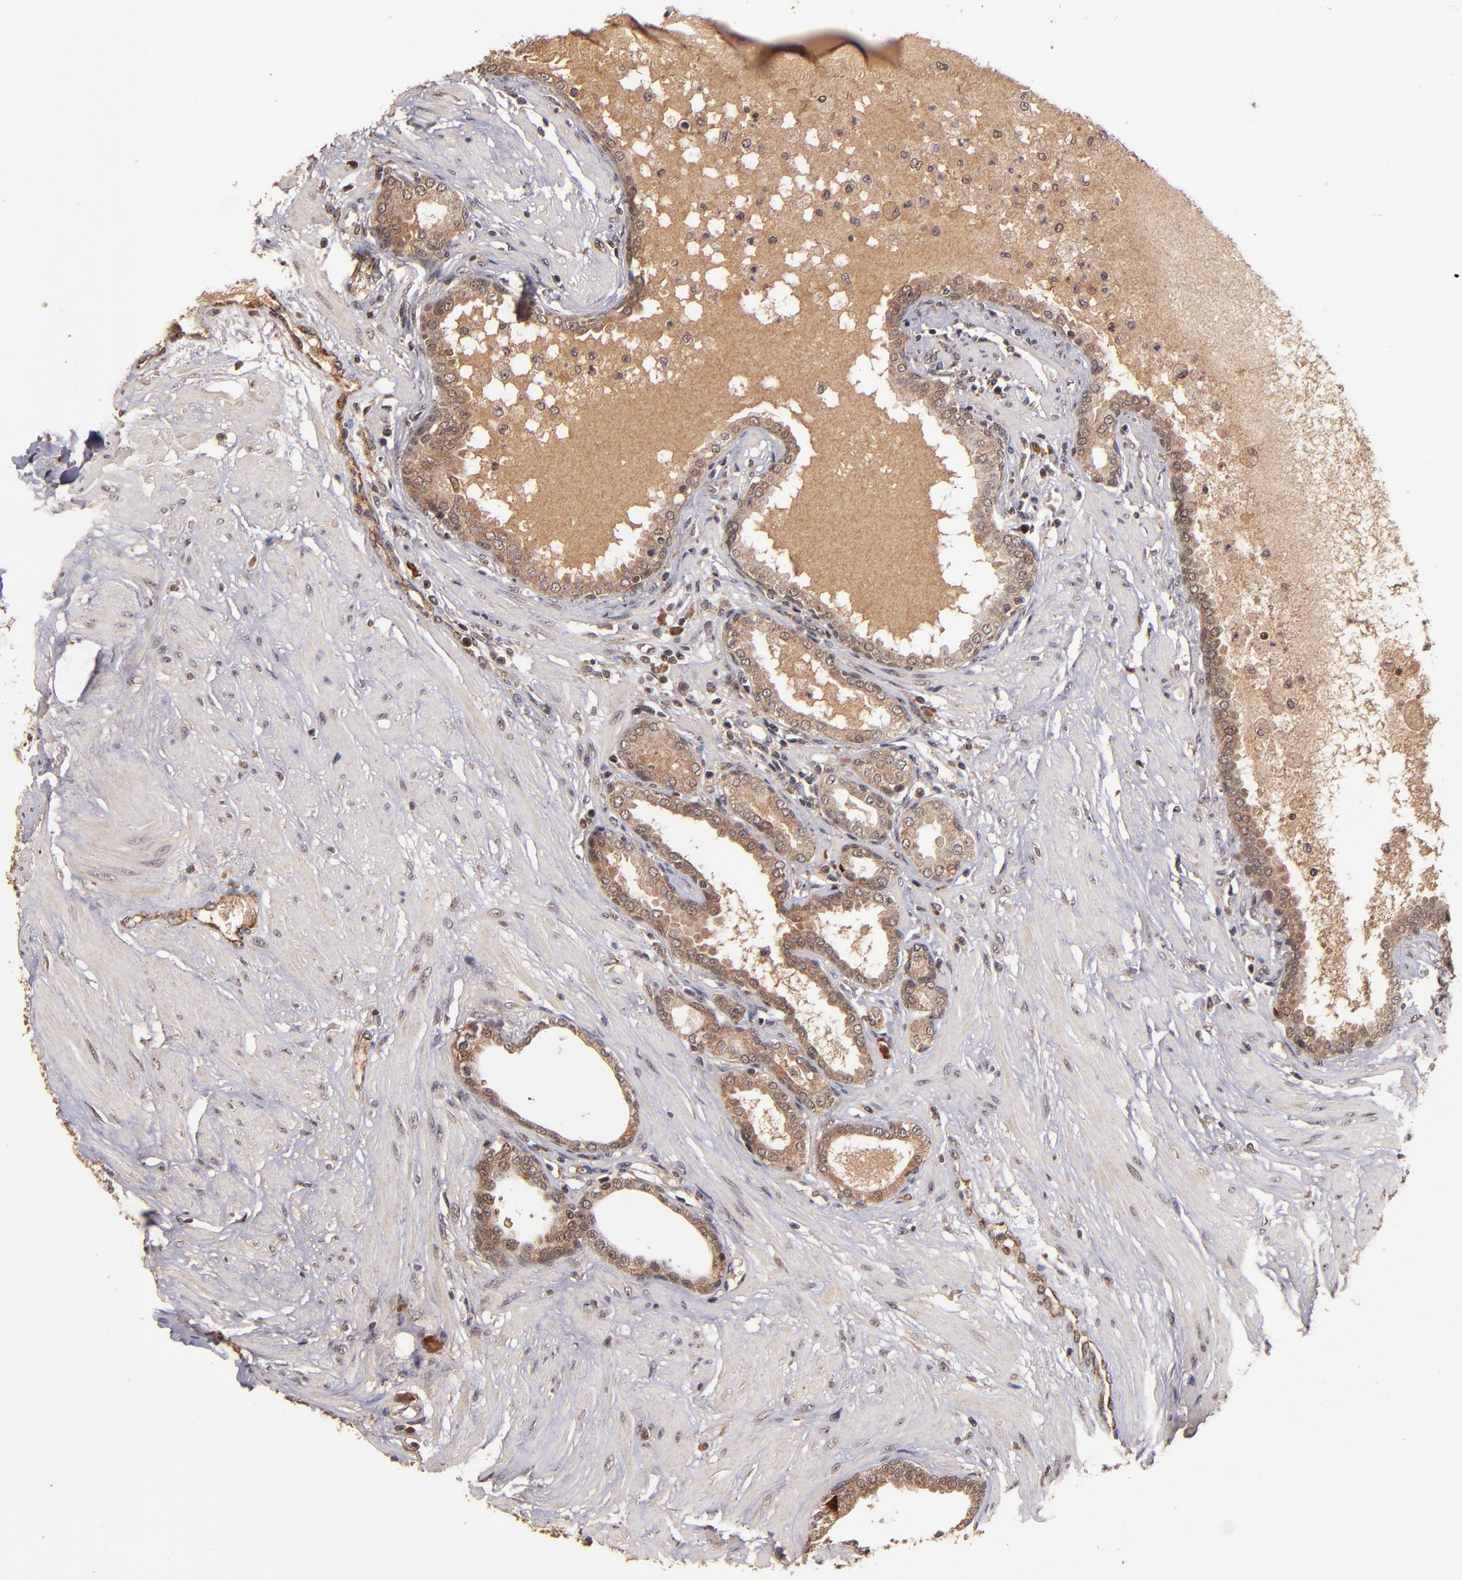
{"staining": {"intensity": "moderate", "quantity": ">75%", "location": "cytoplasmic/membranous"}, "tissue": "prostate", "cell_type": "Glandular cells", "image_type": "normal", "snomed": [{"axis": "morphology", "description": "Normal tissue, NOS"}, {"axis": "topography", "description": "Prostate"}], "caption": "Immunohistochemical staining of unremarkable human prostate displays >75% levels of moderate cytoplasmic/membranous protein positivity in about >75% of glandular cells.", "gene": "RIOK3", "patient": {"sex": "male", "age": 64}}